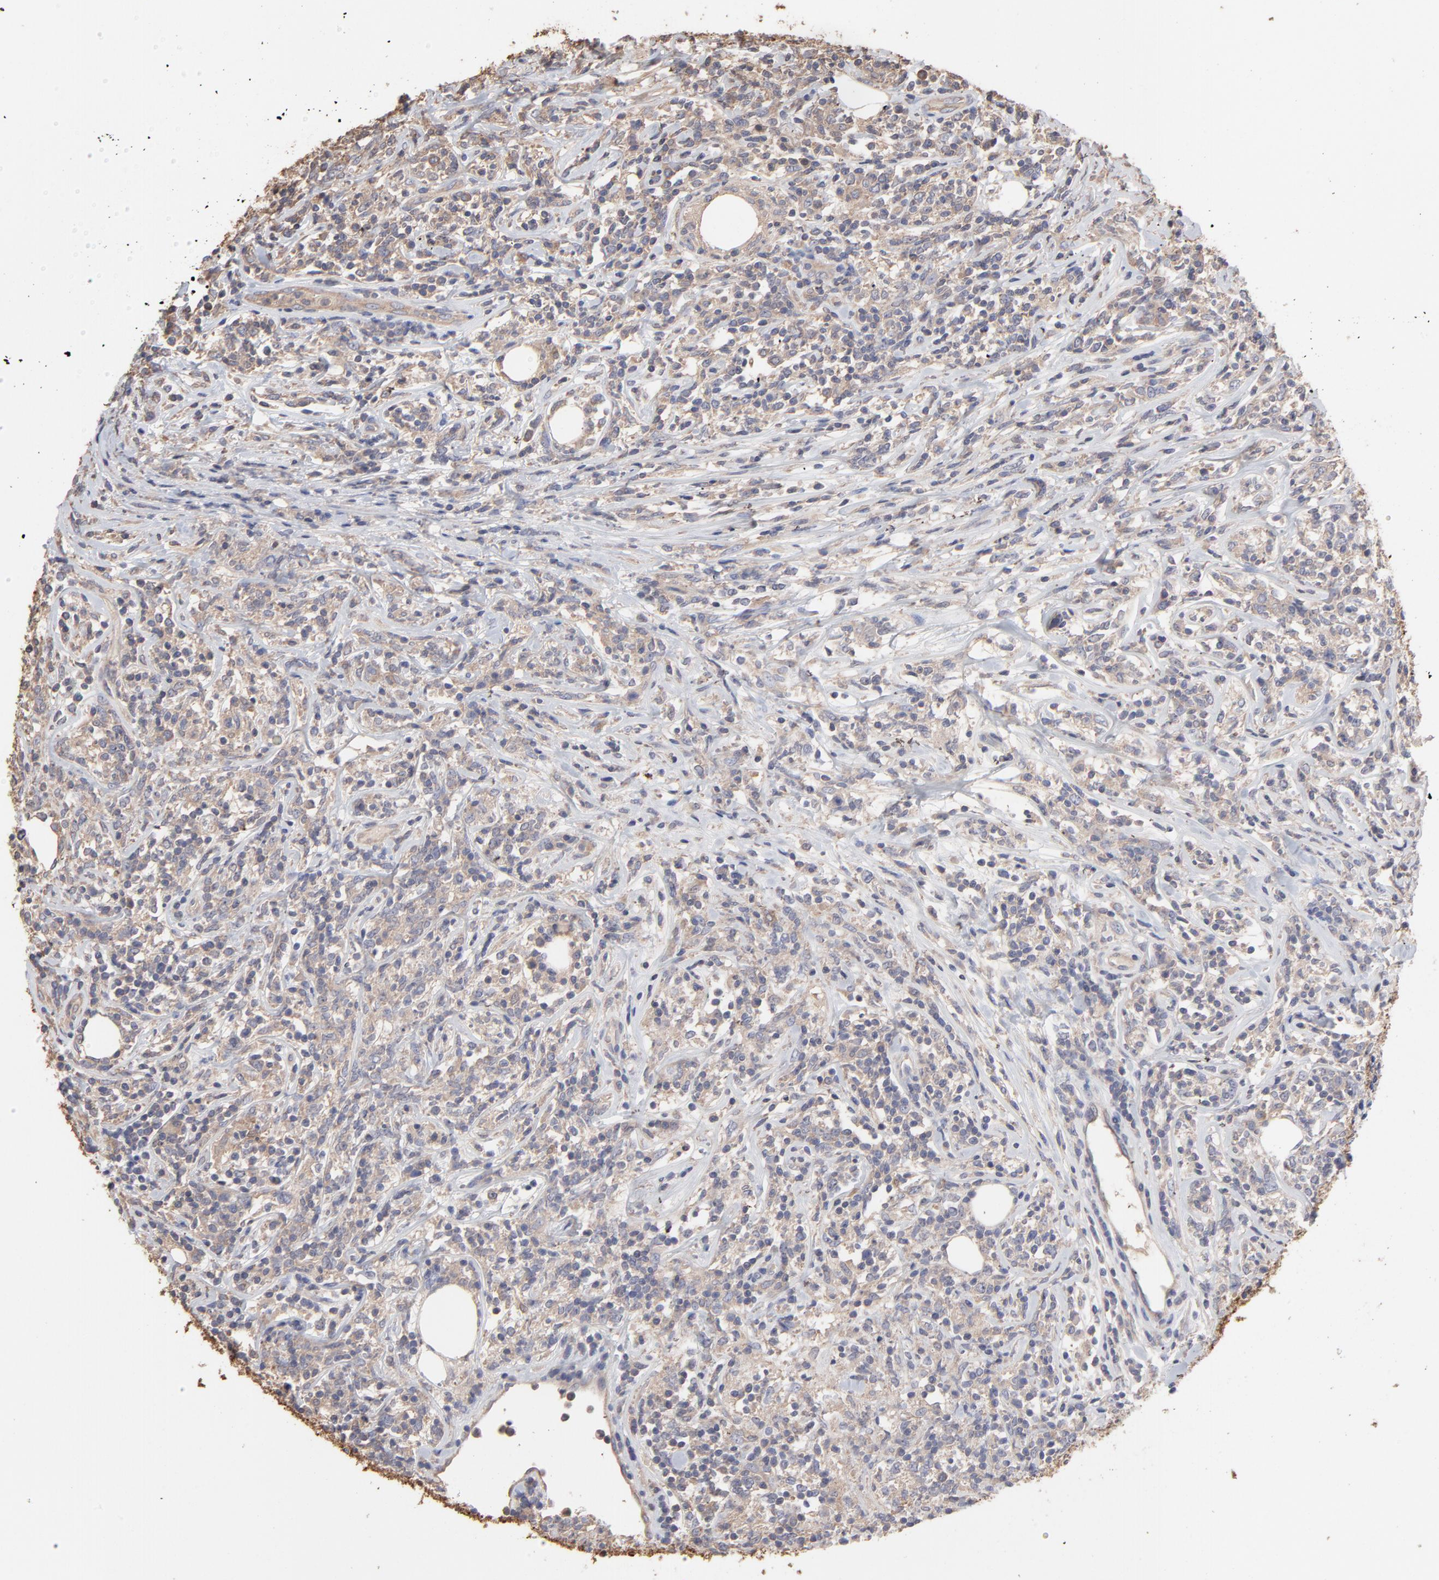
{"staining": {"intensity": "moderate", "quantity": ">75%", "location": "cytoplasmic/membranous"}, "tissue": "lymphoma", "cell_type": "Tumor cells", "image_type": "cancer", "snomed": [{"axis": "morphology", "description": "Malignant lymphoma, non-Hodgkin's type, High grade"}, {"axis": "topography", "description": "Lymph node"}], "caption": "A brown stain shows moderate cytoplasmic/membranous expression of a protein in human lymphoma tumor cells. The staining was performed using DAB (3,3'-diaminobenzidine), with brown indicating positive protein expression. Nuclei are stained blue with hematoxylin.", "gene": "TANGO2", "patient": {"sex": "female", "age": 84}}